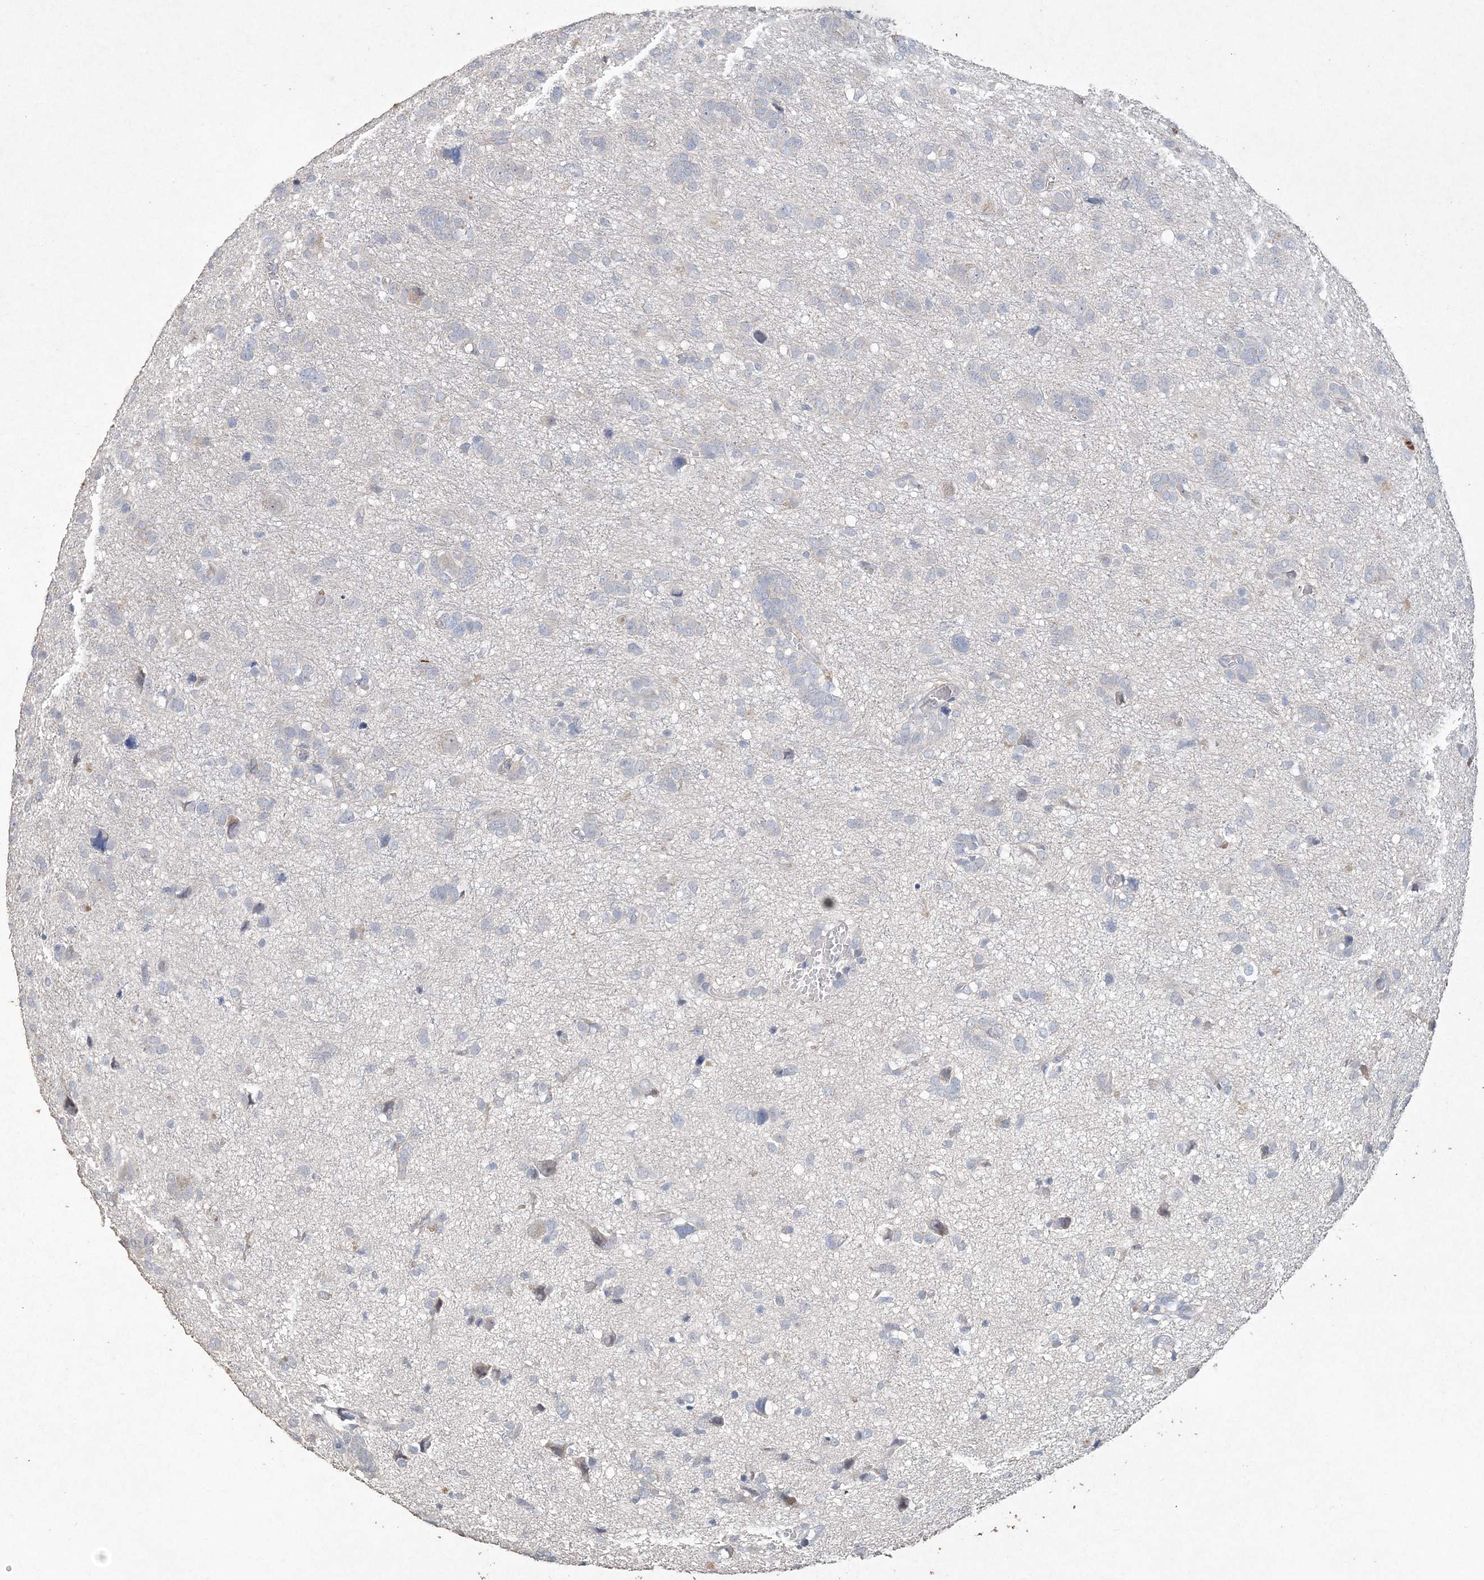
{"staining": {"intensity": "negative", "quantity": "none", "location": "none"}, "tissue": "glioma", "cell_type": "Tumor cells", "image_type": "cancer", "snomed": [{"axis": "morphology", "description": "Glioma, malignant, High grade"}, {"axis": "topography", "description": "Brain"}], "caption": "This micrograph is of glioma stained with immunohistochemistry to label a protein in brown with the nuclei are counter-stained blue. There is no positivity in tumor cells.", "gene": "DNAH5", "patient": {"sex": "female", "age": 59}}